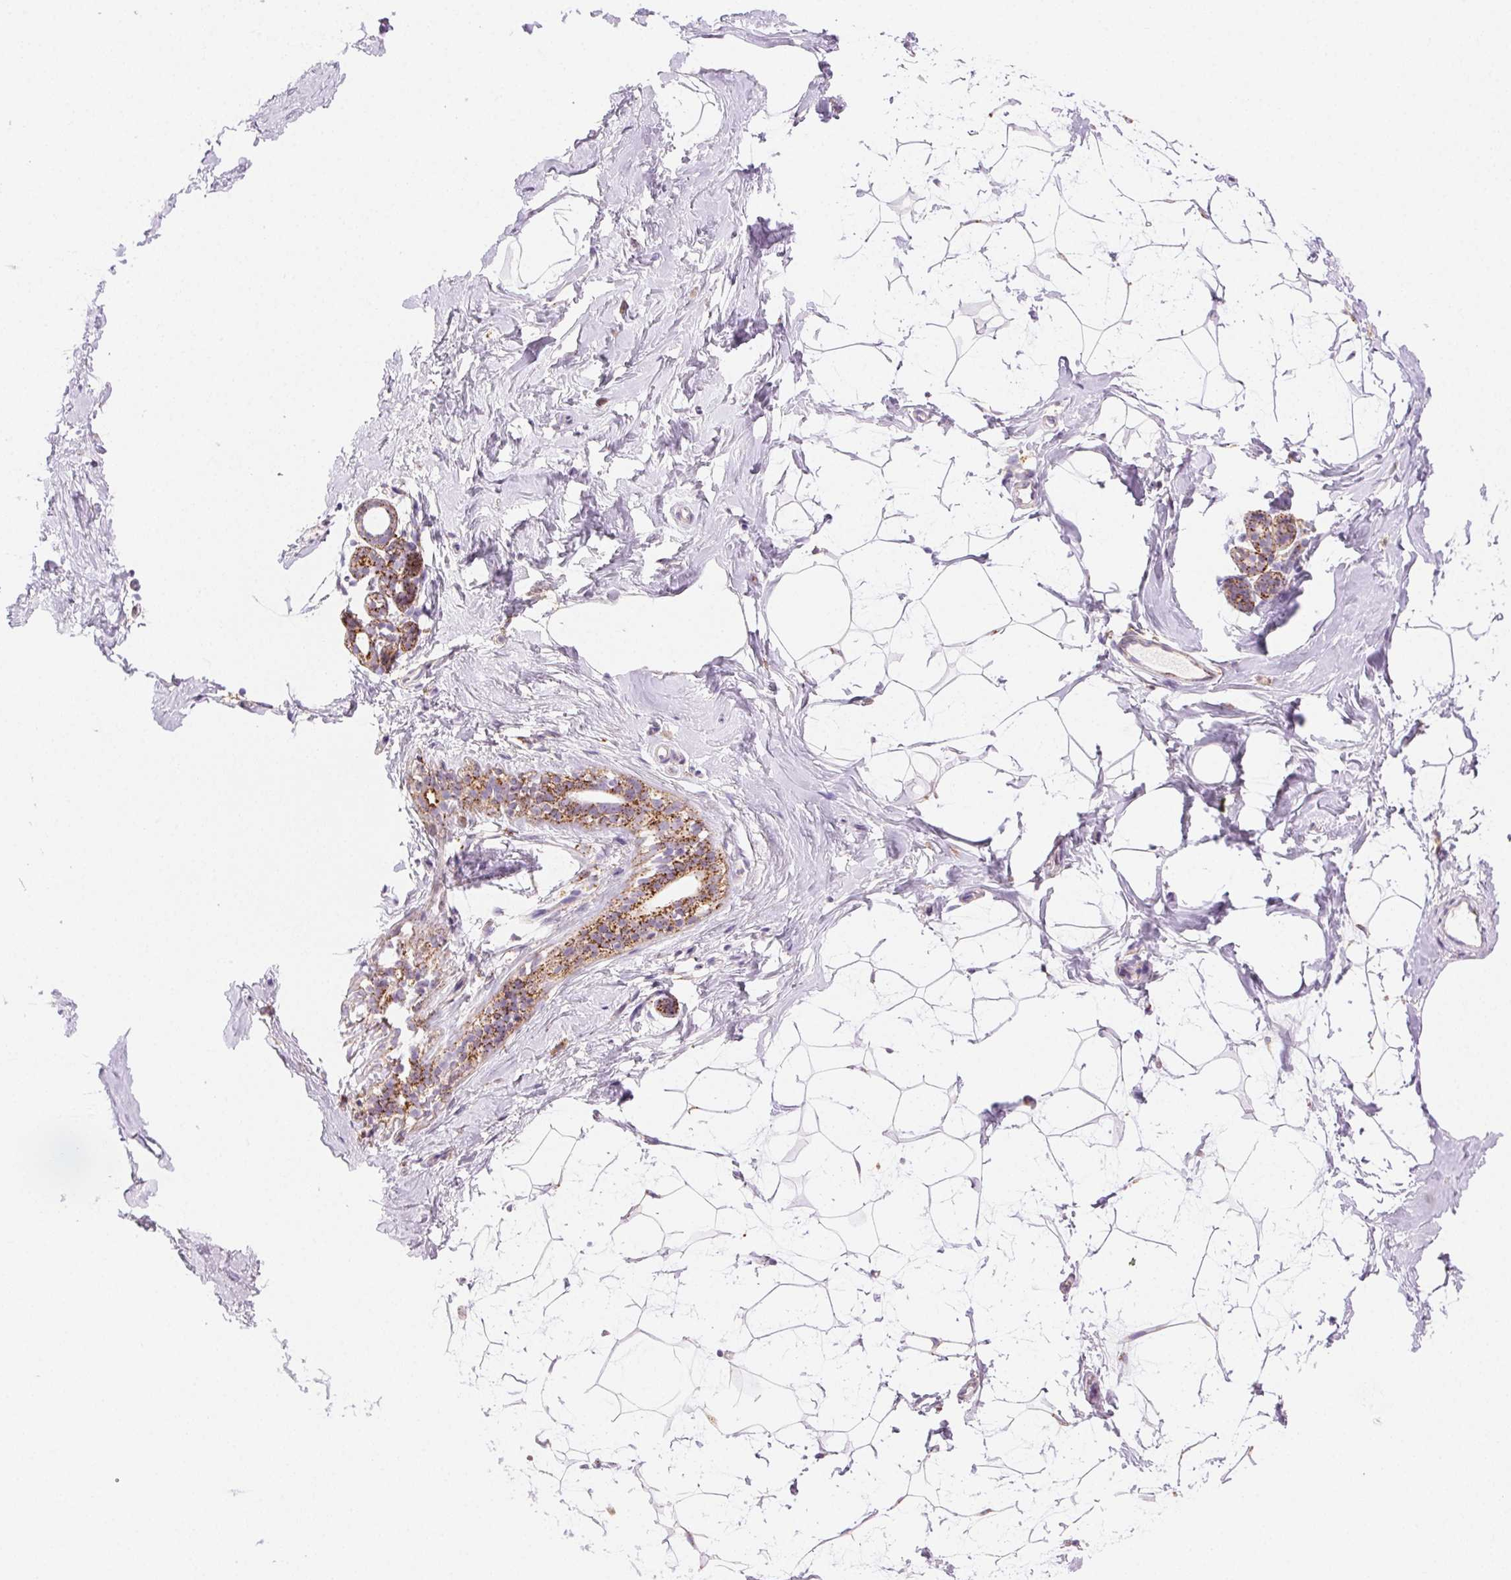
{"staining": {"intensity": "weak", "quantity": "25%-75%", "location": "cytoplasmic/membranous"}, "tissue": "breast", "cell_type": "Adipocytes", "image_type": "normal", "snomed": [{"axis": "morphology", "description": "Normal tissue, NOS"}, {"axis": "topography", "description": "Breast"}], "caption": "A brown stain highlights weak cytoplasmic/membranous expression of a protein in adipocytes of benign breast.", "gene": "SCPEP1", "patient": {"sex": "female", "age": 32}}